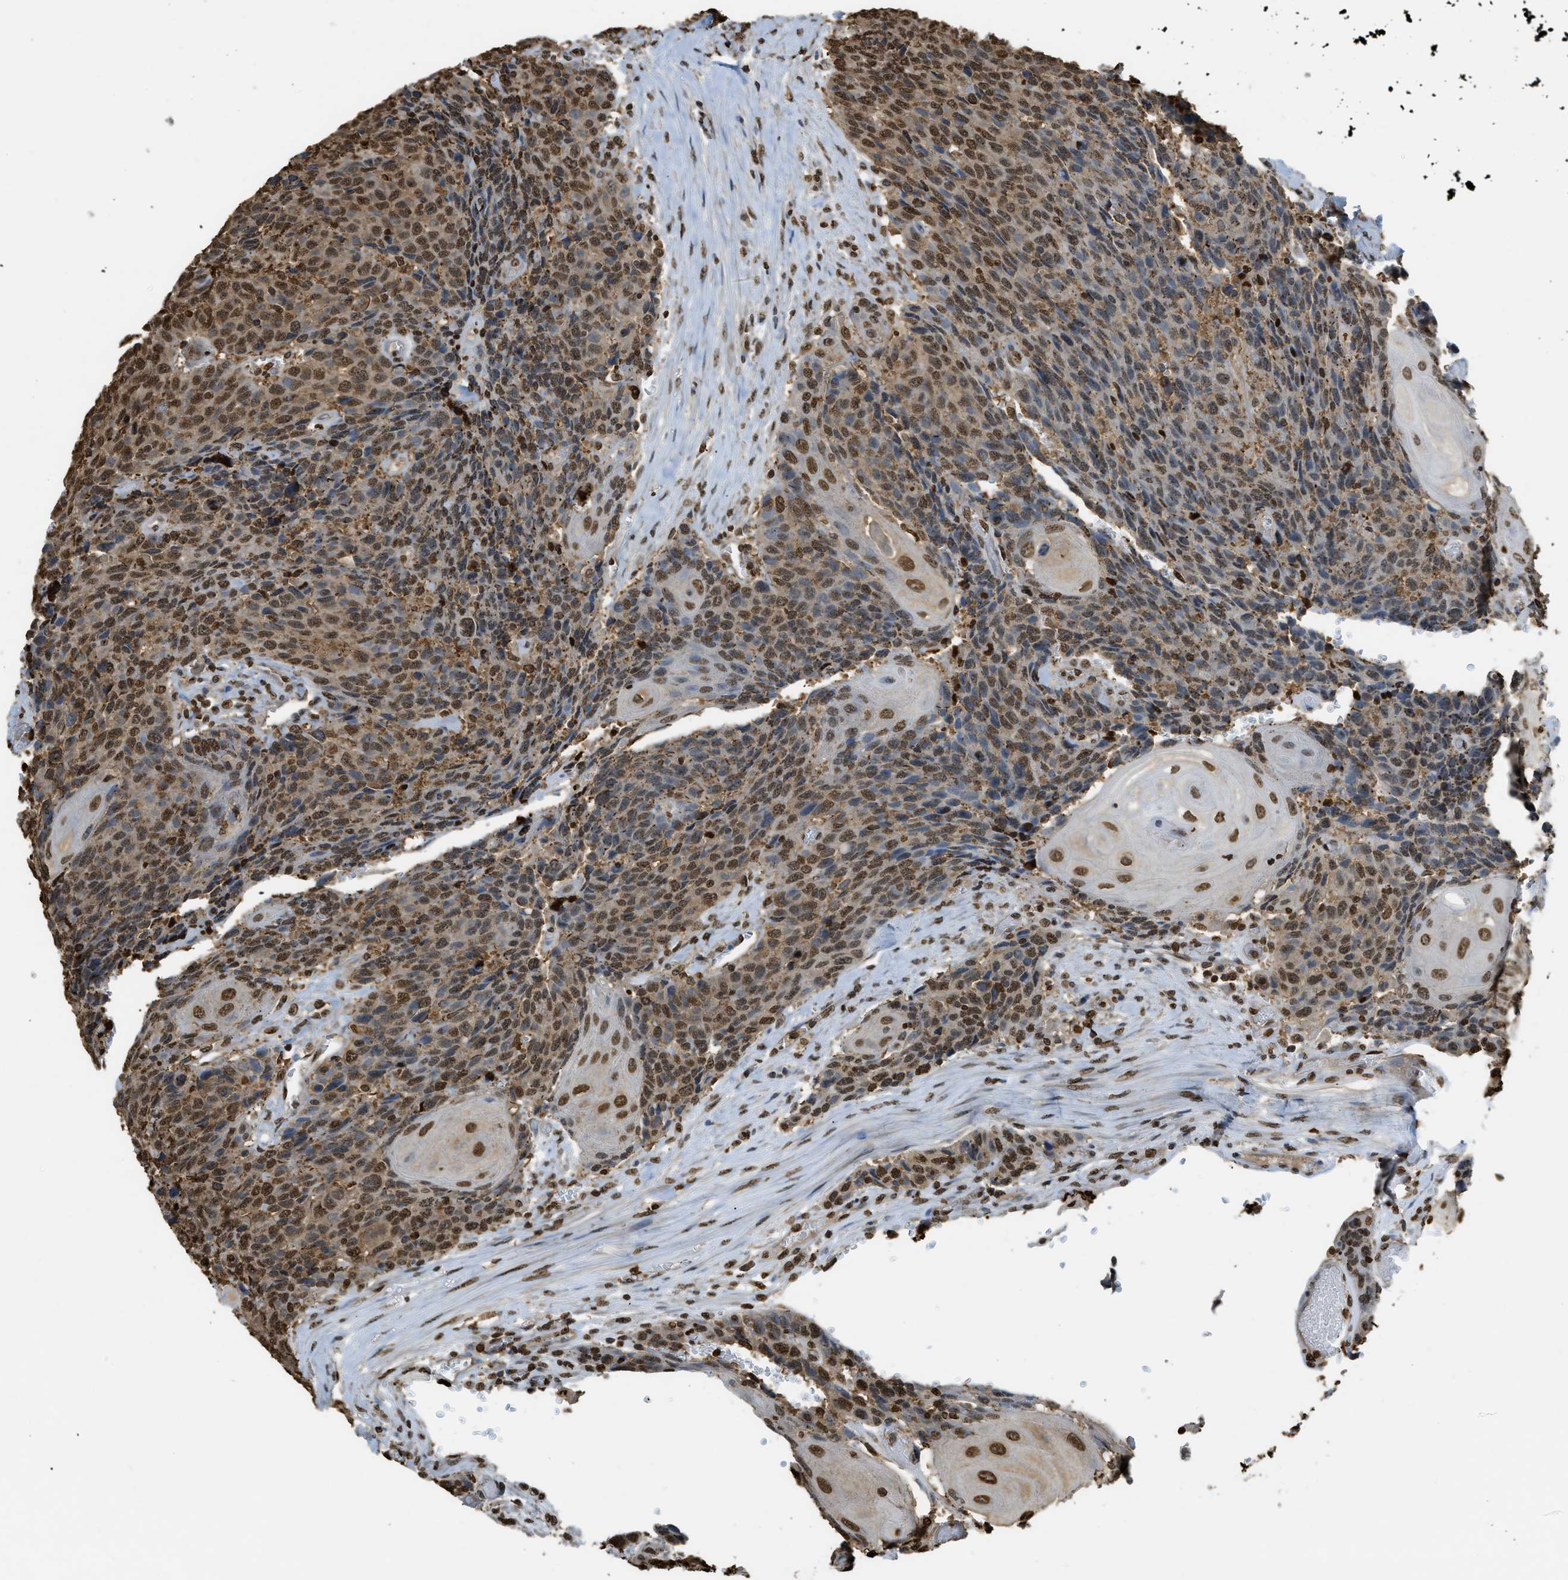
{"staining": {"intensity": "moderate", "quantity": ">75%", "location": "nuclear"}, "tissue": "head and neck cancer", "cell_type": "Tumor cells", "image_type": "cancer", "snomed": [{"axis": "morphology", "description": "Squamous cell carcinoma, NOS"}, {"axis": "topography", "description": "Head-Neck"}], "caption": "Squamous cell carcinoma (head and neck) tissue displays moderate nuclear positivity in approximately >75% of tumor cells", "gene": "NR5A2", "patient": {"sex": "male", "age": 66}}